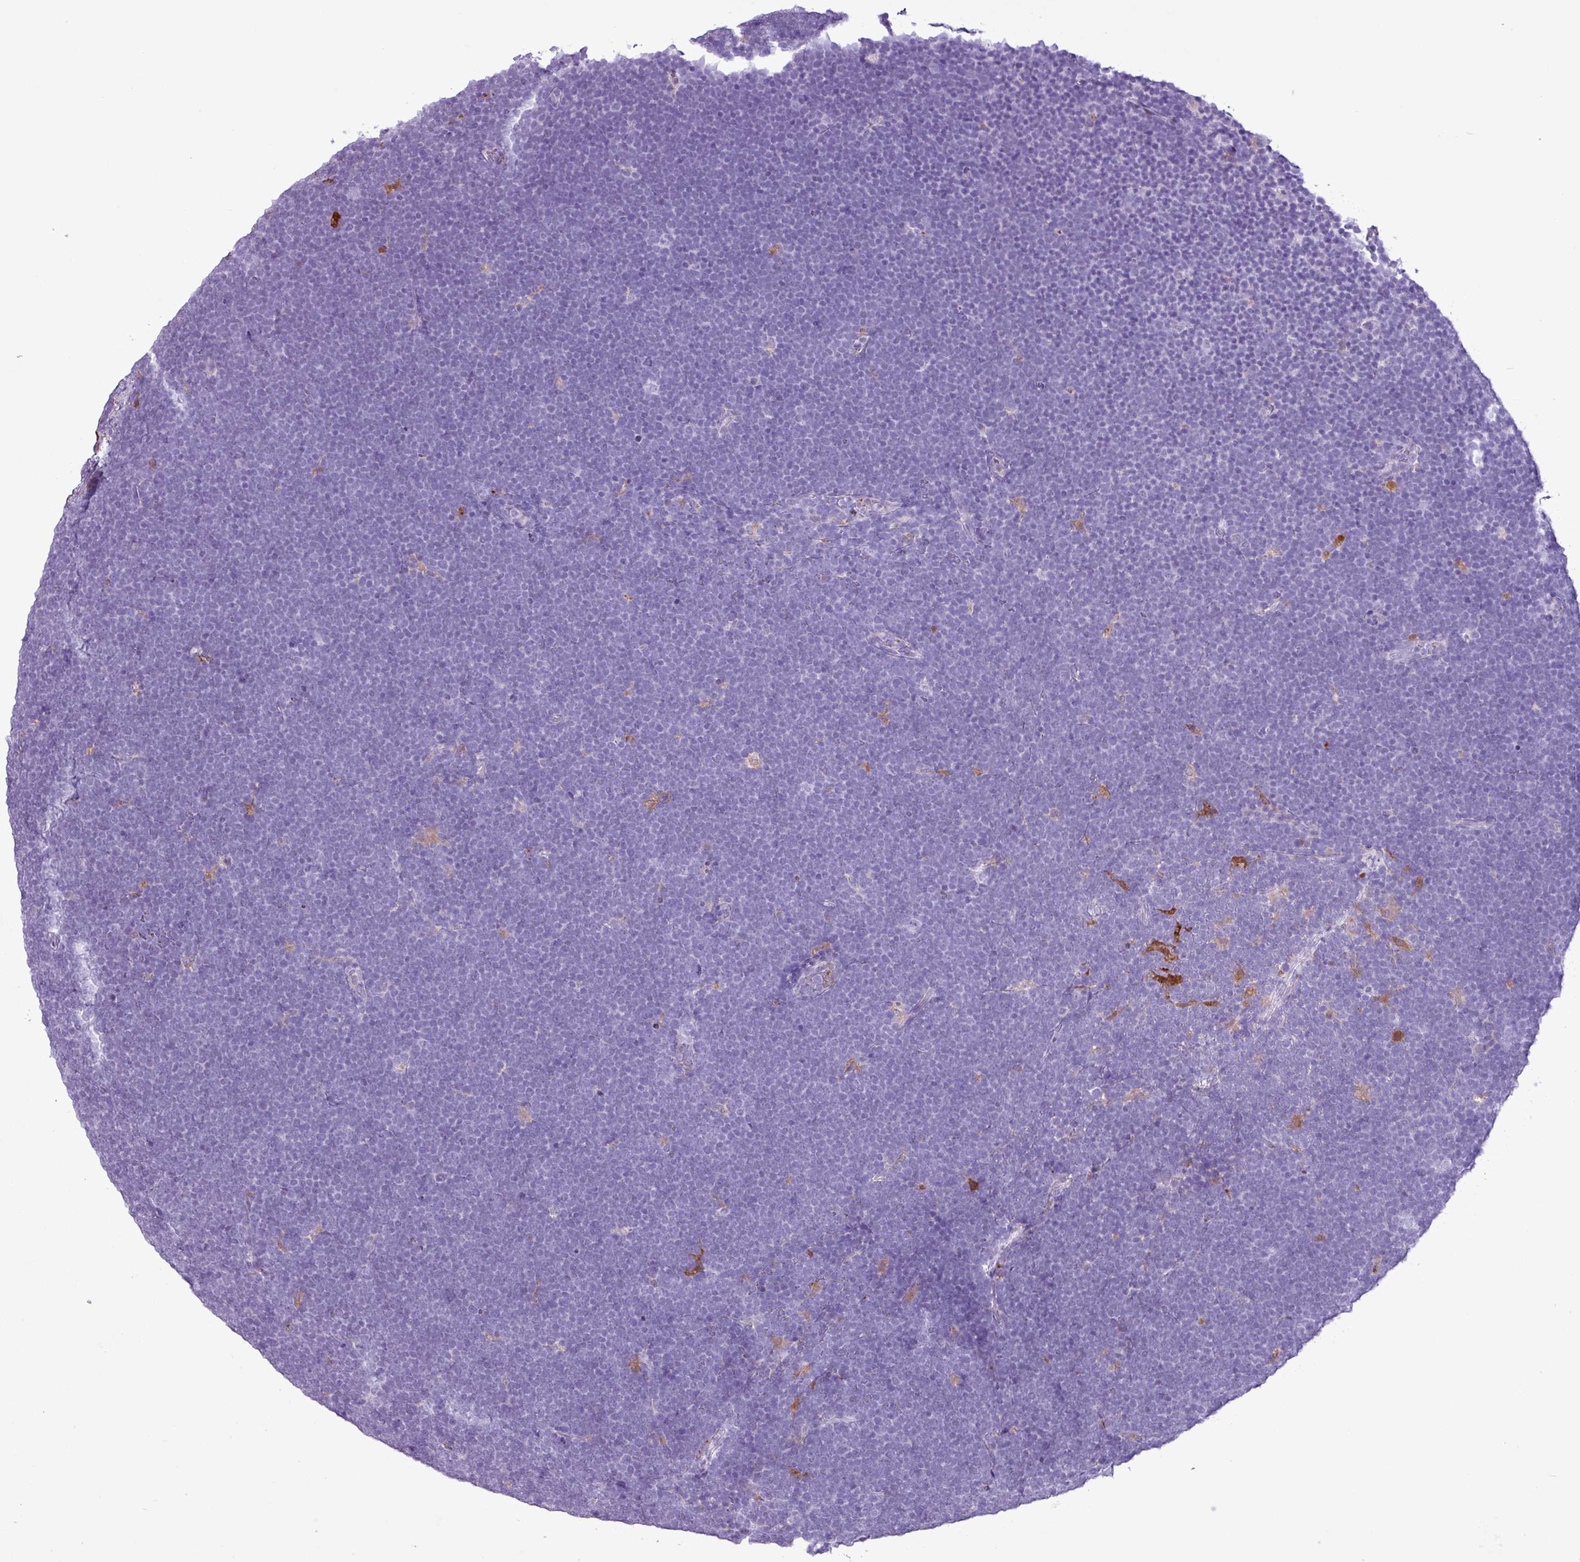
{"staining": {"intensity": "negative", "quantity": "none", "location": "none"}, "tissue": "lymphoma", "cell_type": "Tumor cells", "image_type": "cancer", "snomed": [{"axis": "morphology", "description": "Malignant lymphoma, non-Hodgkin's type, High grade"}, {"axis": "topography", "description": "Lymph node"}], "caption": "Immunohistochemistry (IHC) micrograph of neoplastic tissue: malignant lymphoma, non-Hodgkin's type (high-grade) stained with DAB exhibits no significant protein positivity in tumor cells. (Immunohistochemistry (IHC), brightfield microscopy, high magnification).", "gene": "TMEM200C", "patient": {"sex": "male", "age": 13}}